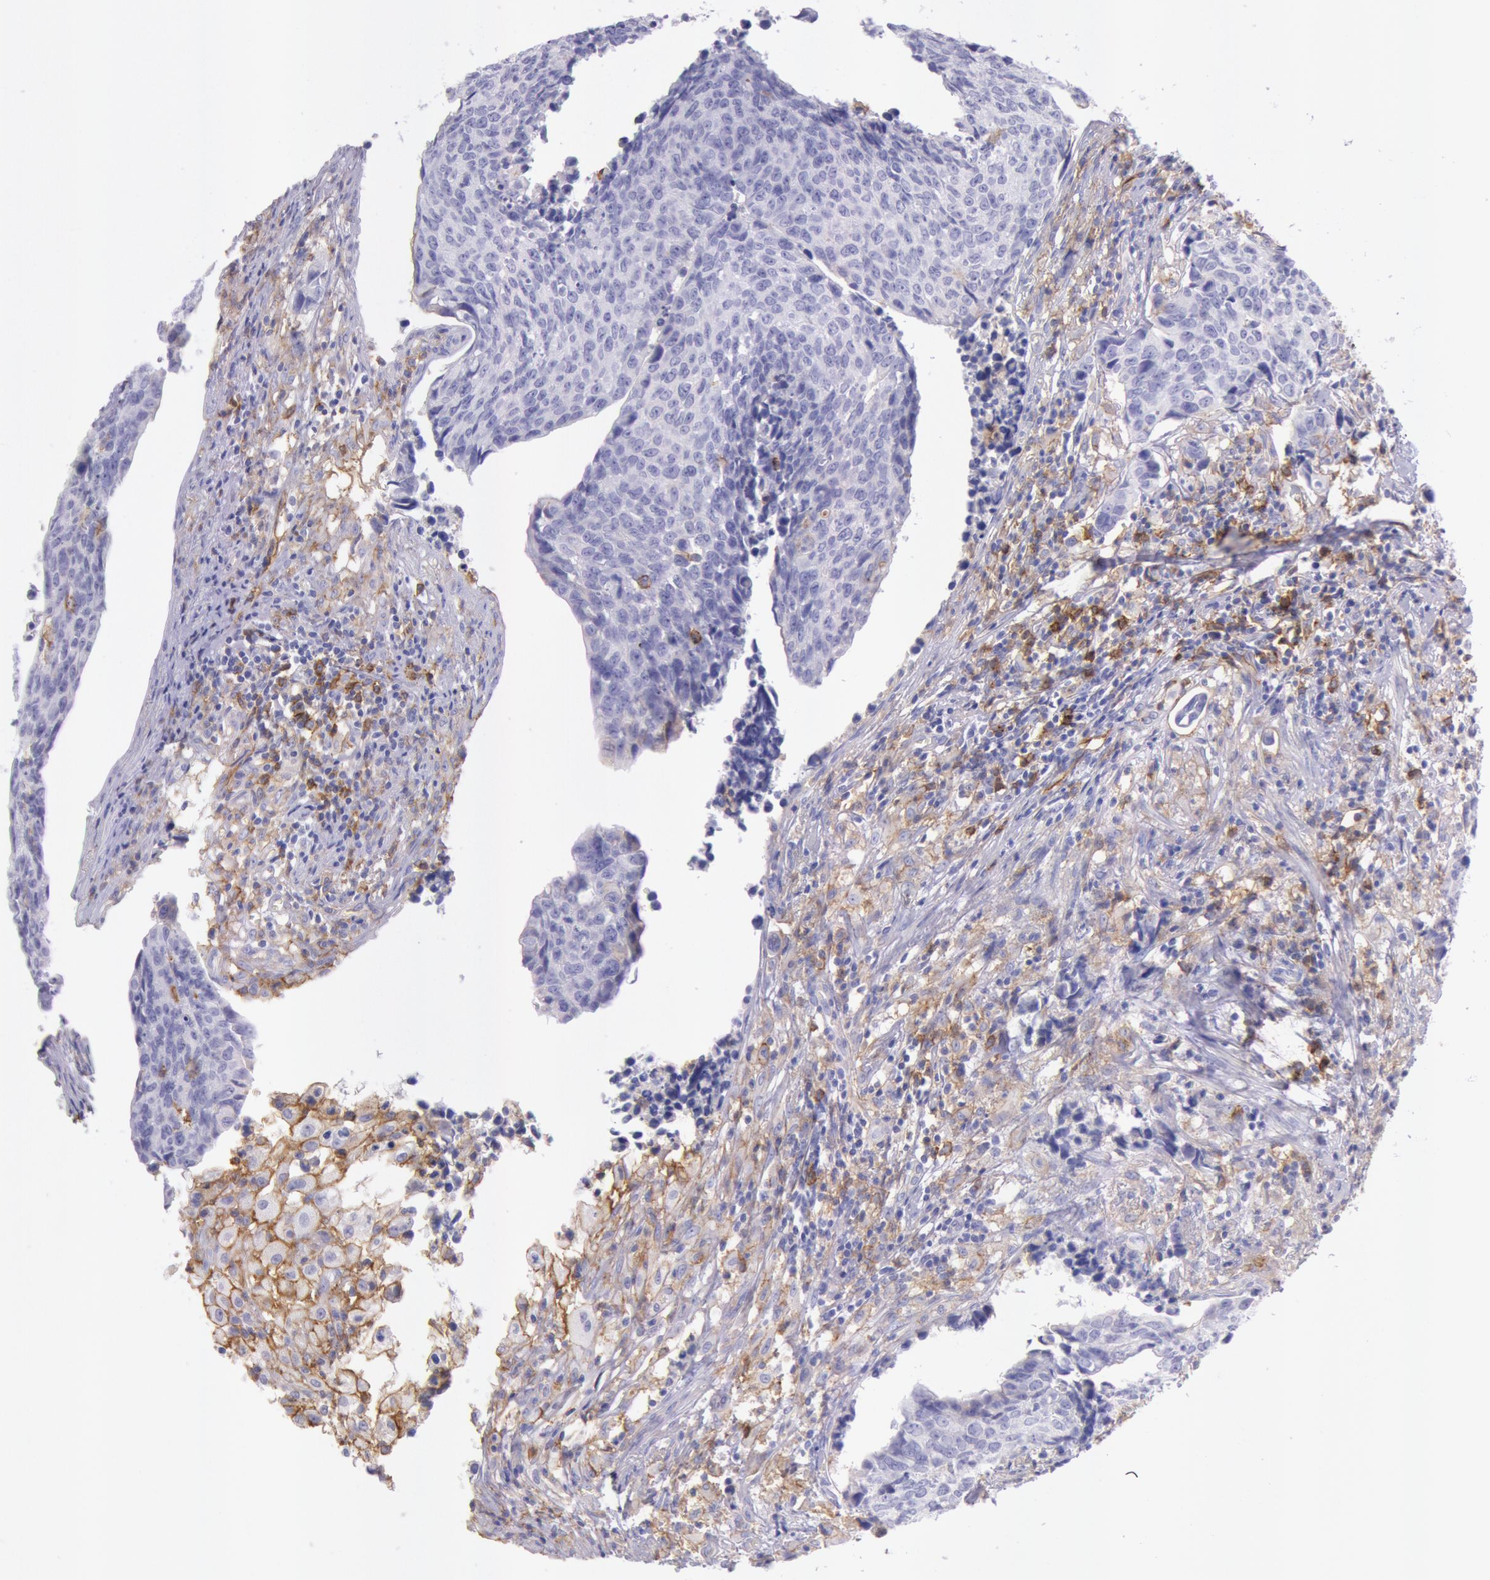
{"staining": {"intensity": "negative", "quantity": "none", "location": "none"}, "tissue": "urothelial cancer", "cell_type": "Tumor cells", "image_type": "cancer", "snomed": [{"axis": "morphology", "description": "Urothelial carcinoma, High grade"}, {"axis": "topography", "description": "Urinary bladder"}], "caption": "High power microscopy histopathology image of an IHC photomicrograph of urothelial cancer, revealing no significant expression in tumor cells.", "gene": "LYN", "patient": {"sex": "male", "age": 81}}